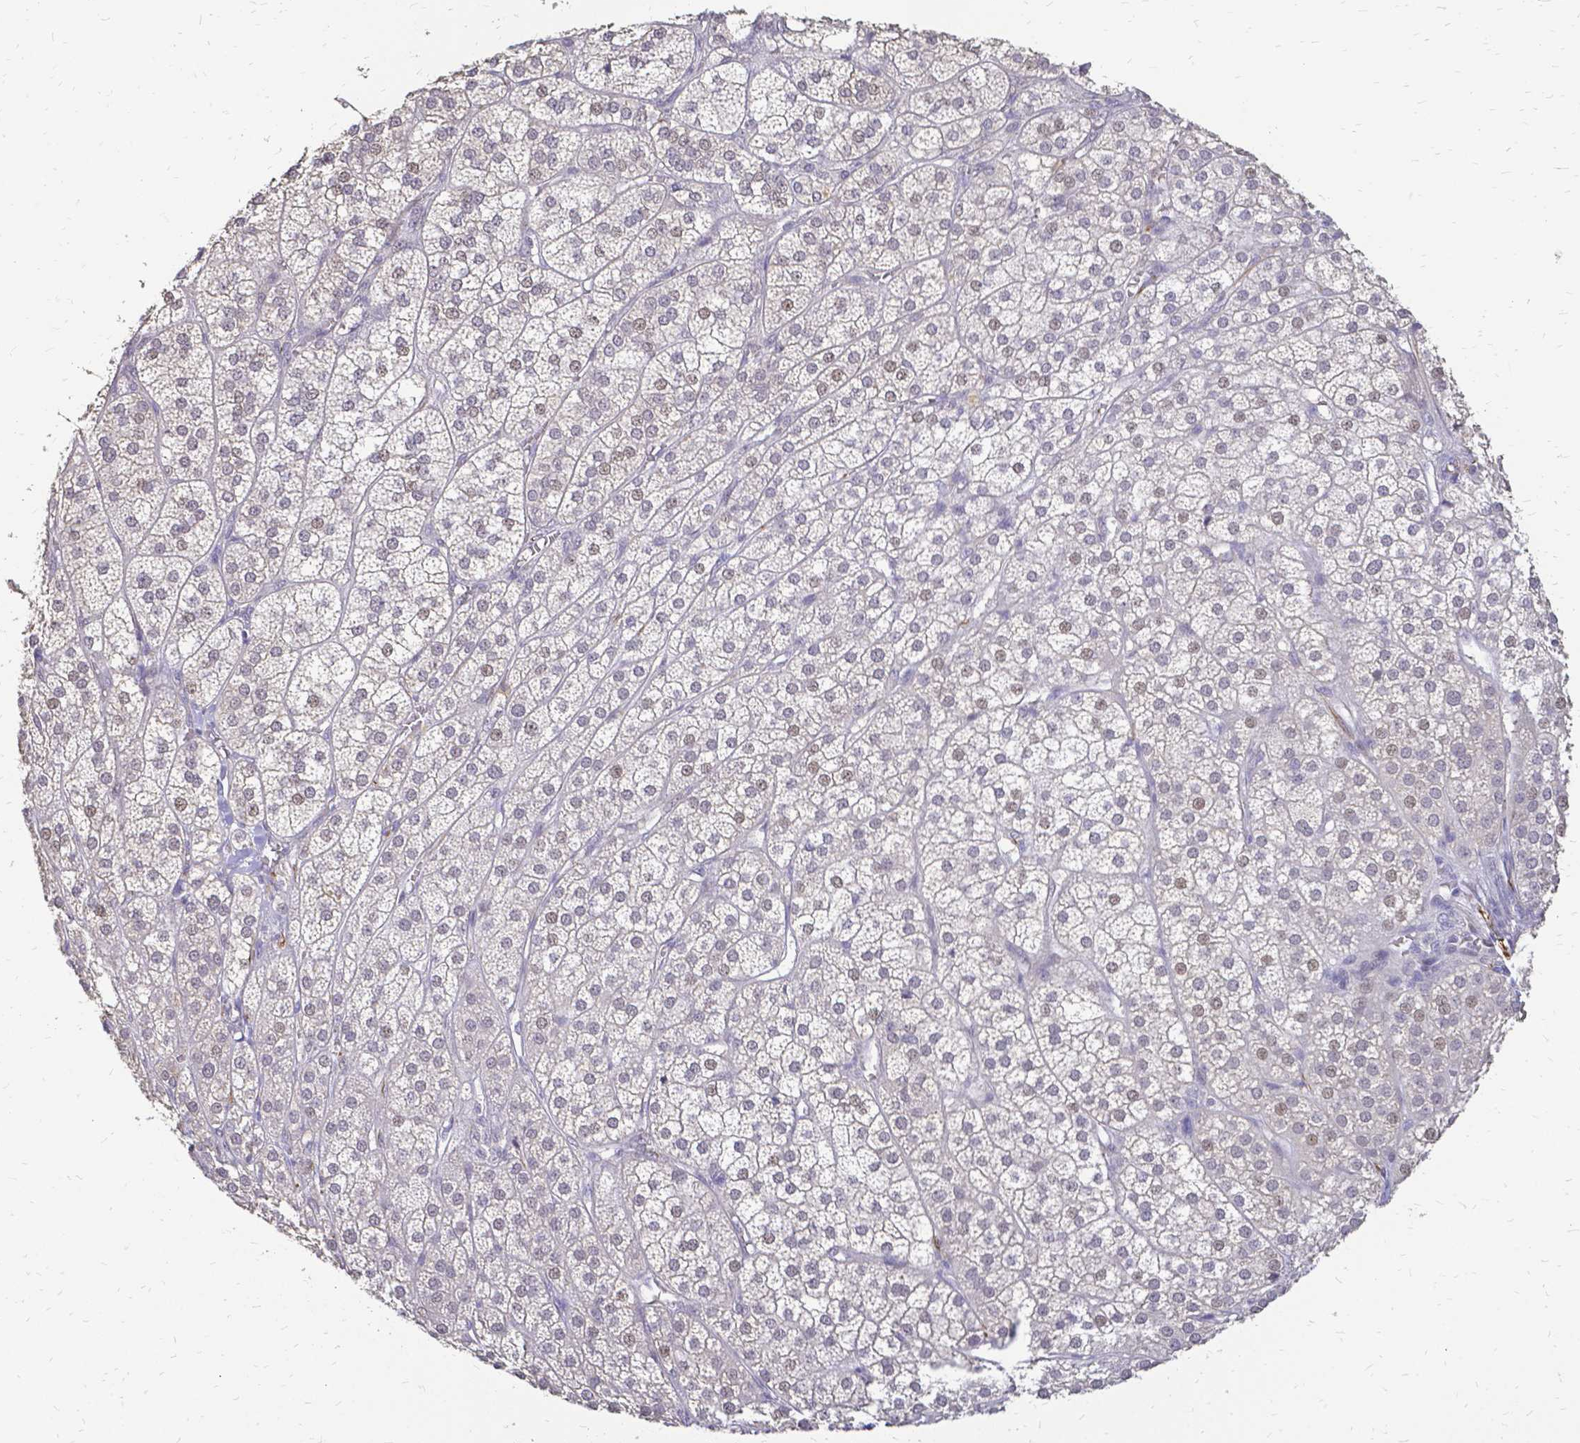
{"staining": {"intensity": "moderate", "quantity": "<25%", "location": "cytoplasmic/membranous,nuclear"}, "tissue": "adrenal gland", "cell_type": "Glandular cells", "image_type": "normal", "snomed": [{"axis": "morphology", "description": "Normal tissue, NOS"}, {"axis": "topography", "description": "Adrenal gland"}], "caption": "Protein analysis of benign adrenal gland shows moderate cytoplasmic/membranous,nuclear staining in about <25% of glandular cells. The staining is performed using DAB brown chromogen to label protein expression. The nuclei are counter-stained blue using hematoxylin.", "gene": "CIB1", "patient": {"sex": "female", "age": 60}}